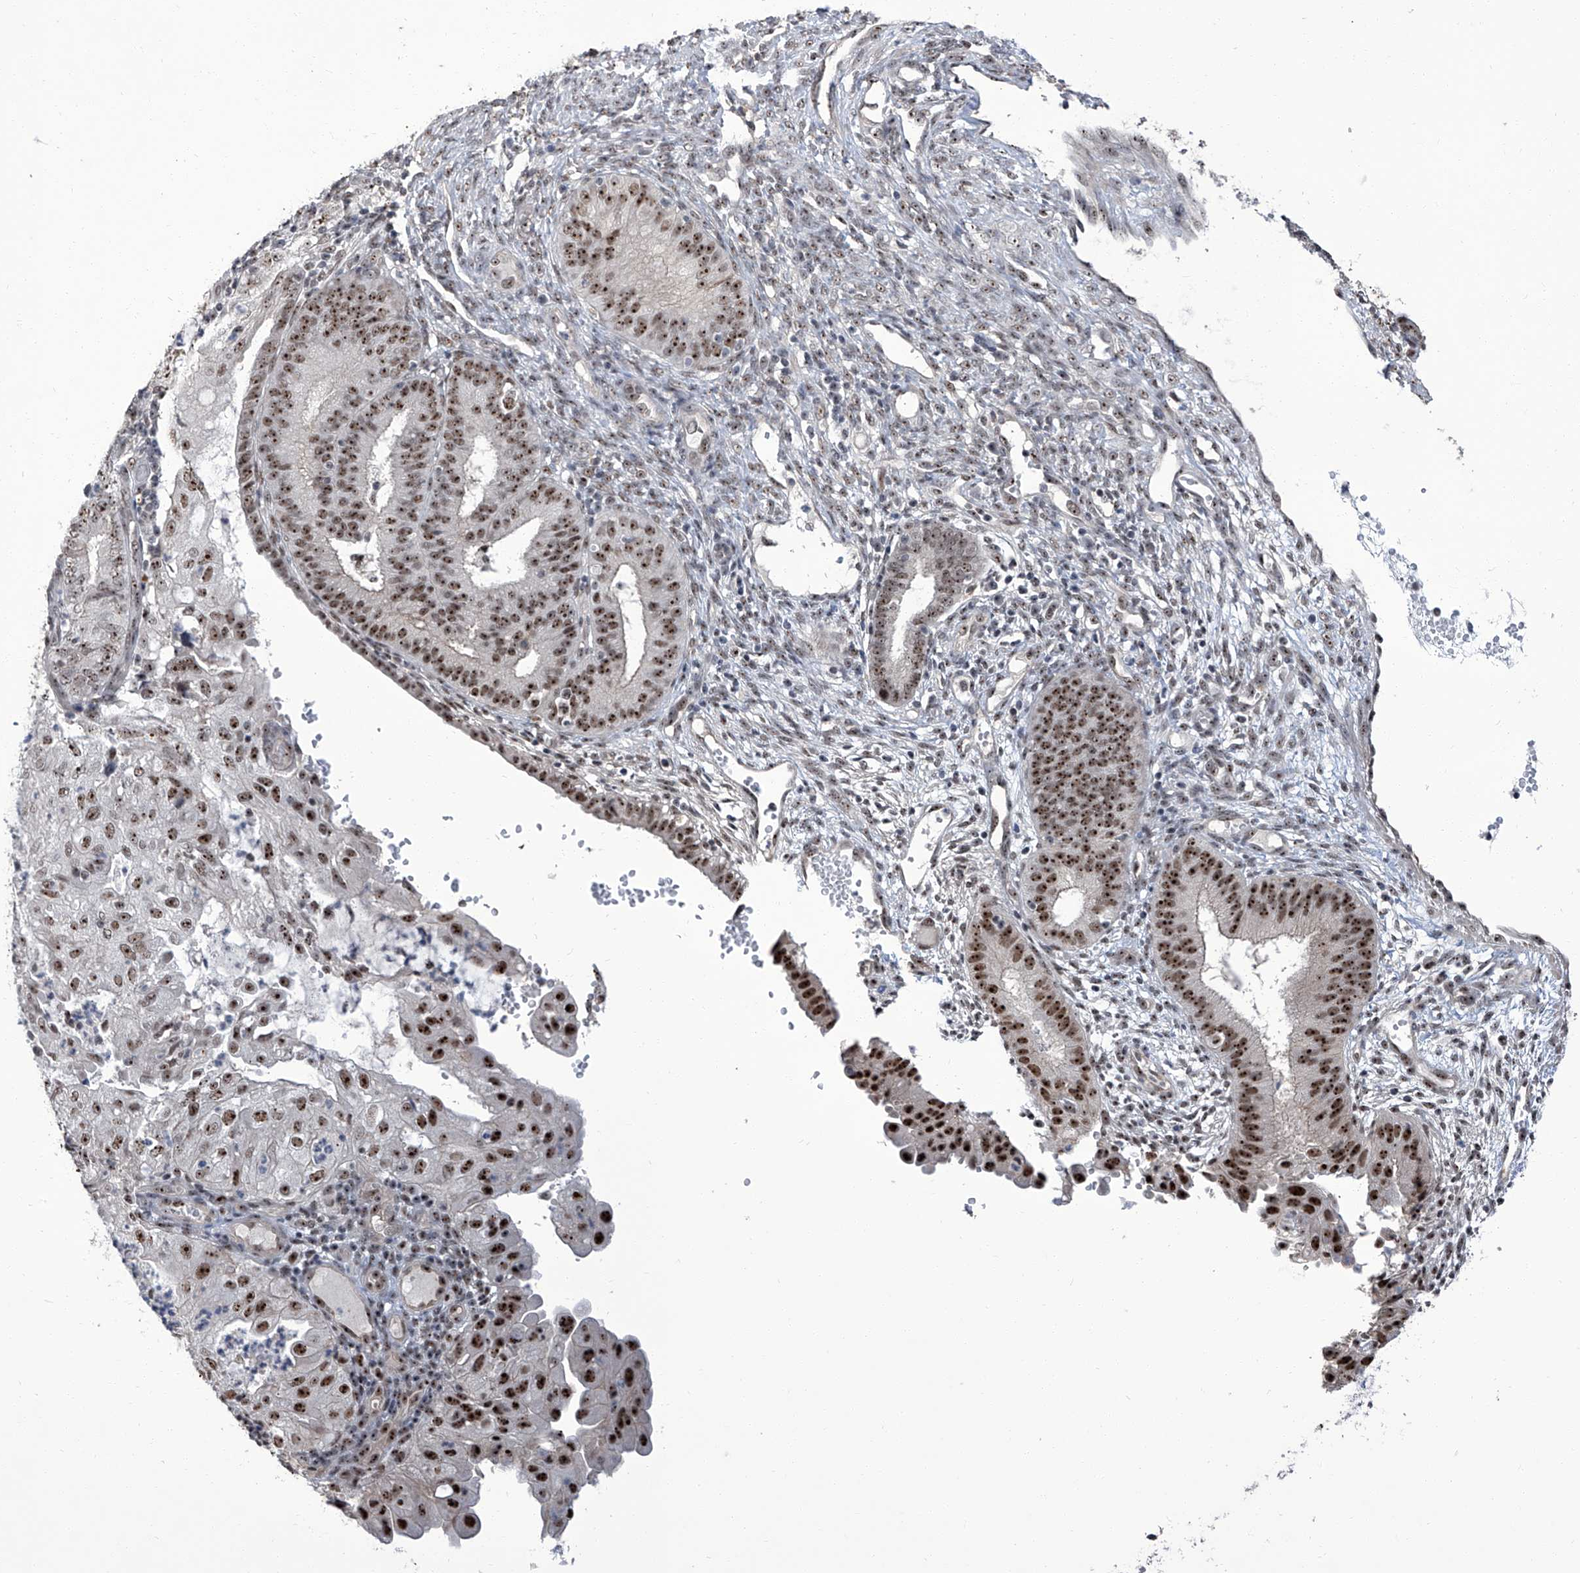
{"staining": {"intensity": "strong", "quantity": ">75%", "location": "nuclear"}, "tissue": "endometrial cancer", "cell_type": "Tumor cells", "image_type": "cancer", "snomed": [{"axis": "morphology", "description": "Adenocarcinoma, NOS"}, {"axis": "topography", "description": "Endometrium"}], "caption": "An immunohistochemistry (IHC) histopathology image of neoplastic tissue is shown. Protein staining in brown highlights strong nuclear positivity in adenocarcinoma (endometrial) within tumor cells.", "gene": "CMTR1", "patient": {"sex": "female", "age": 51}}